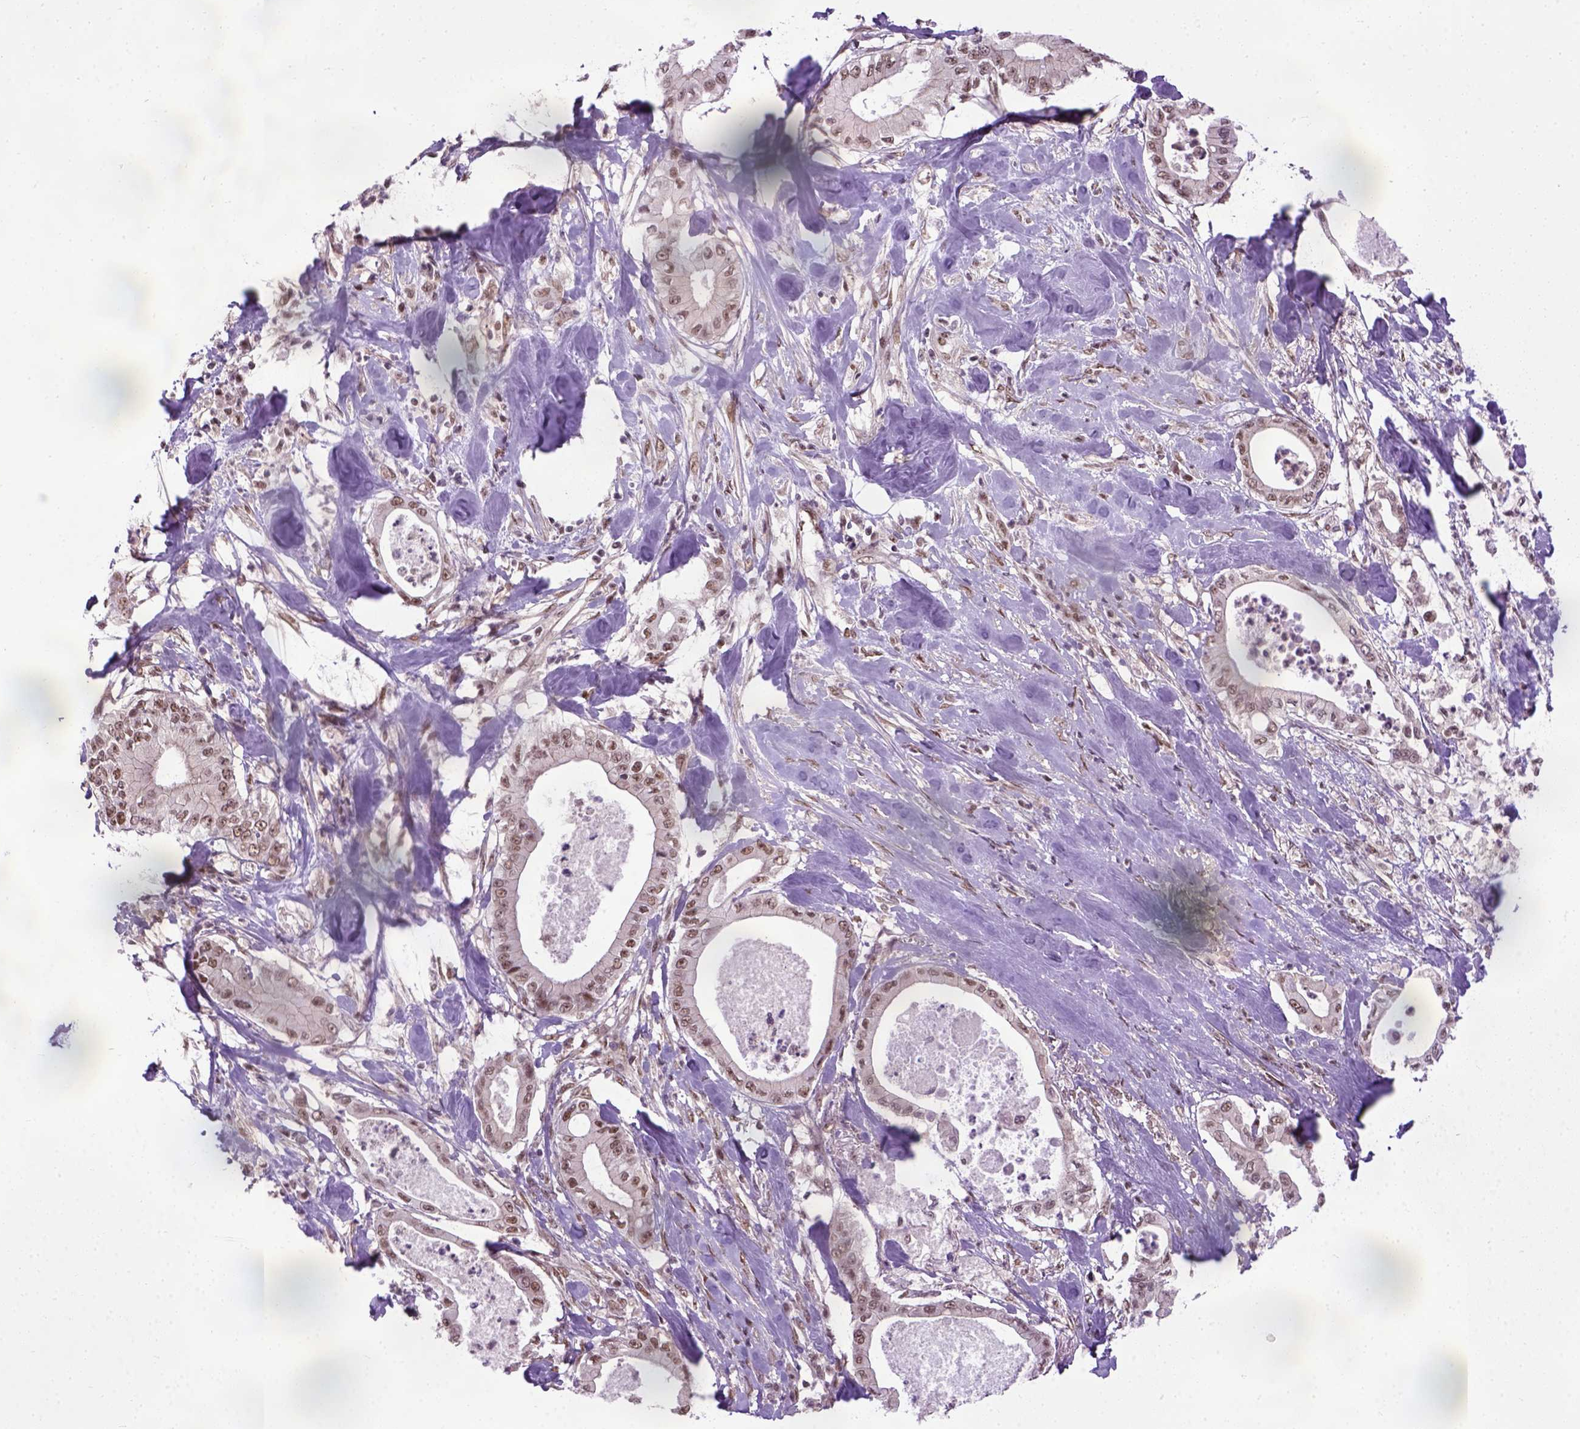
{"staining": {"intensity": "moderate", "quantity": ">75%", "location": "nuclear"}, "tissue": "pancreatic cancer", "cell_type": "Tumor cells", "image_type": "cancer", "snomed": [{"axis": "morphology", "description": "Adenocarcinoma, NOS"}, {"axis": "topography", "description": "Pancreas"}], "caption": "Protein staining by immunohistochemistry (IHC) shows moderate nuclear expression in approximately >75% of tumor cells in adenocarcinoma (pancreatic).", "gene": "UBA3", "patient": {"sex": "male", "age": 71}}